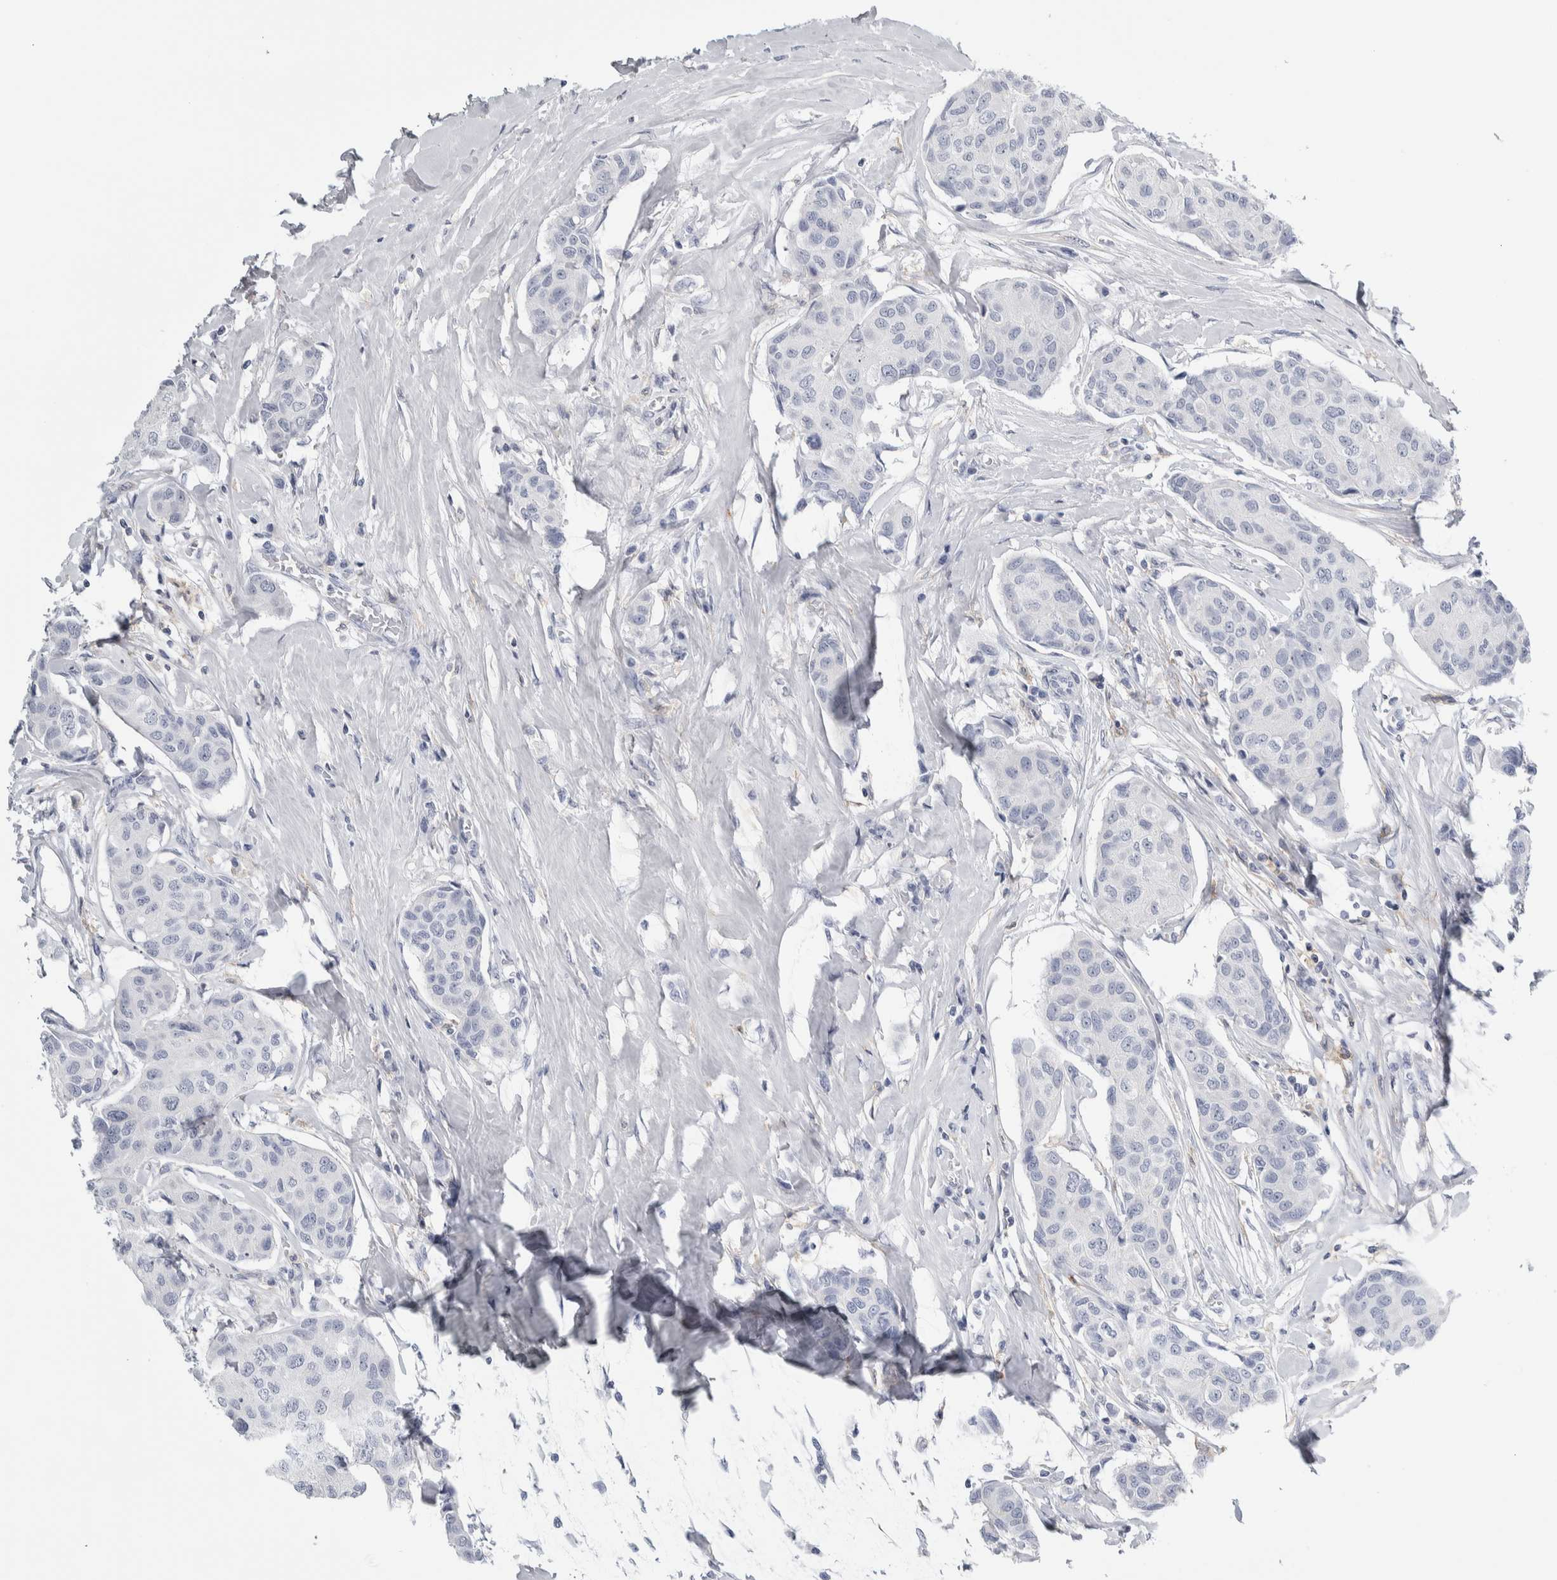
{"staining": {"intensity": "negative", "quantity": "none", "location": "none"}, "tissue": "breast cancer", "cell_type": "Tumor cells", "image_type": "cancer", "snomed": [{"axis": "morphology", "description": "Duct carcinoma"}, {"axis": "topography", "description": "Breast"}], "caption": "Tumor cells are negative for brown protein staining in invasive ductal carcinoma (breast).", "gene": "SKAP2", "patient": {"sex": "female", "age": 80}}